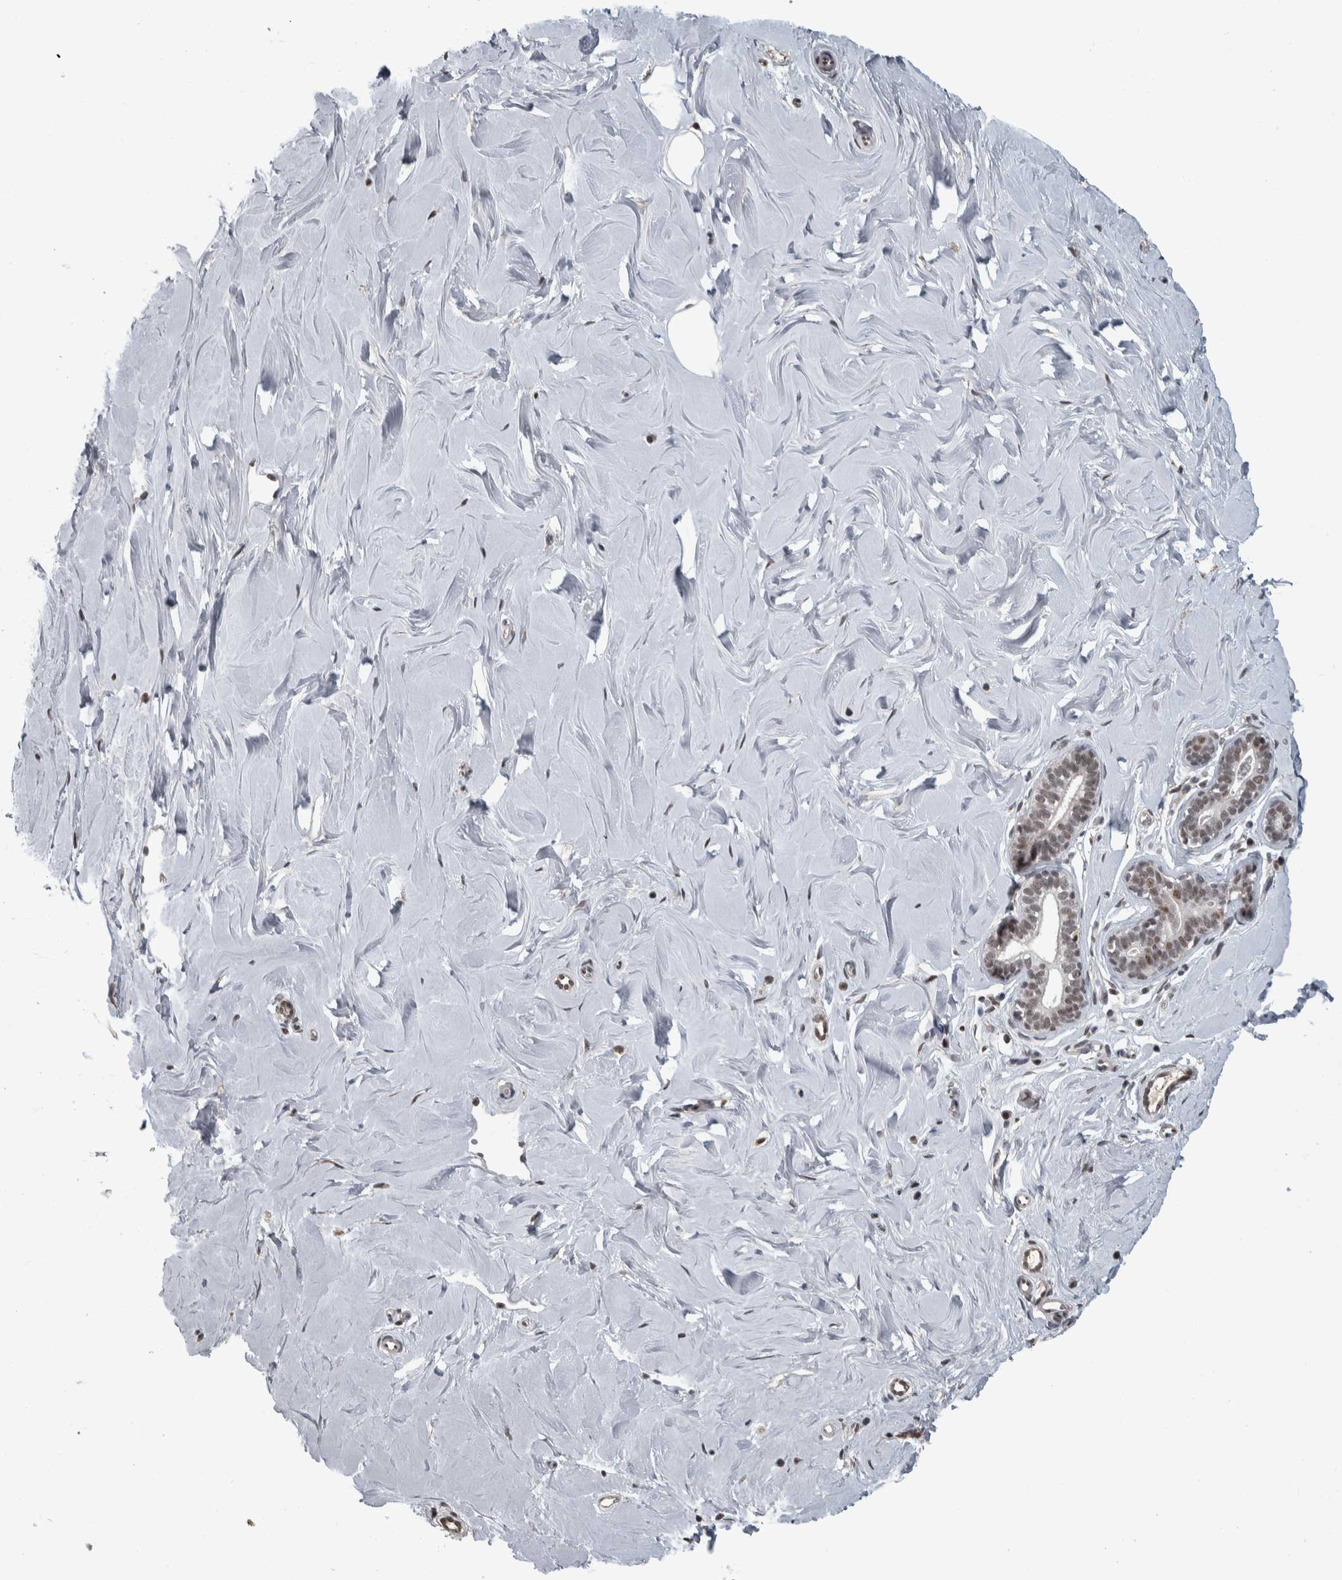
{"staining": {"intensity": "moderate", "quantity": ">75%", "location": "nuclear"}, "tissue": "breast", "cell_type": "Adipocytes", "image_type": "normal", "snomed": [{"axis": "morphology", "description": "Normal tissue, NOS"}, {"axis": "topography", "description": "Breast"}], "caption": "Adipocytes exhibit moderate nuclear positivity in approximately >75% of cells in normal breast.", "gene": "DDX42", "patient": {"sex": "female", "age": 23}}